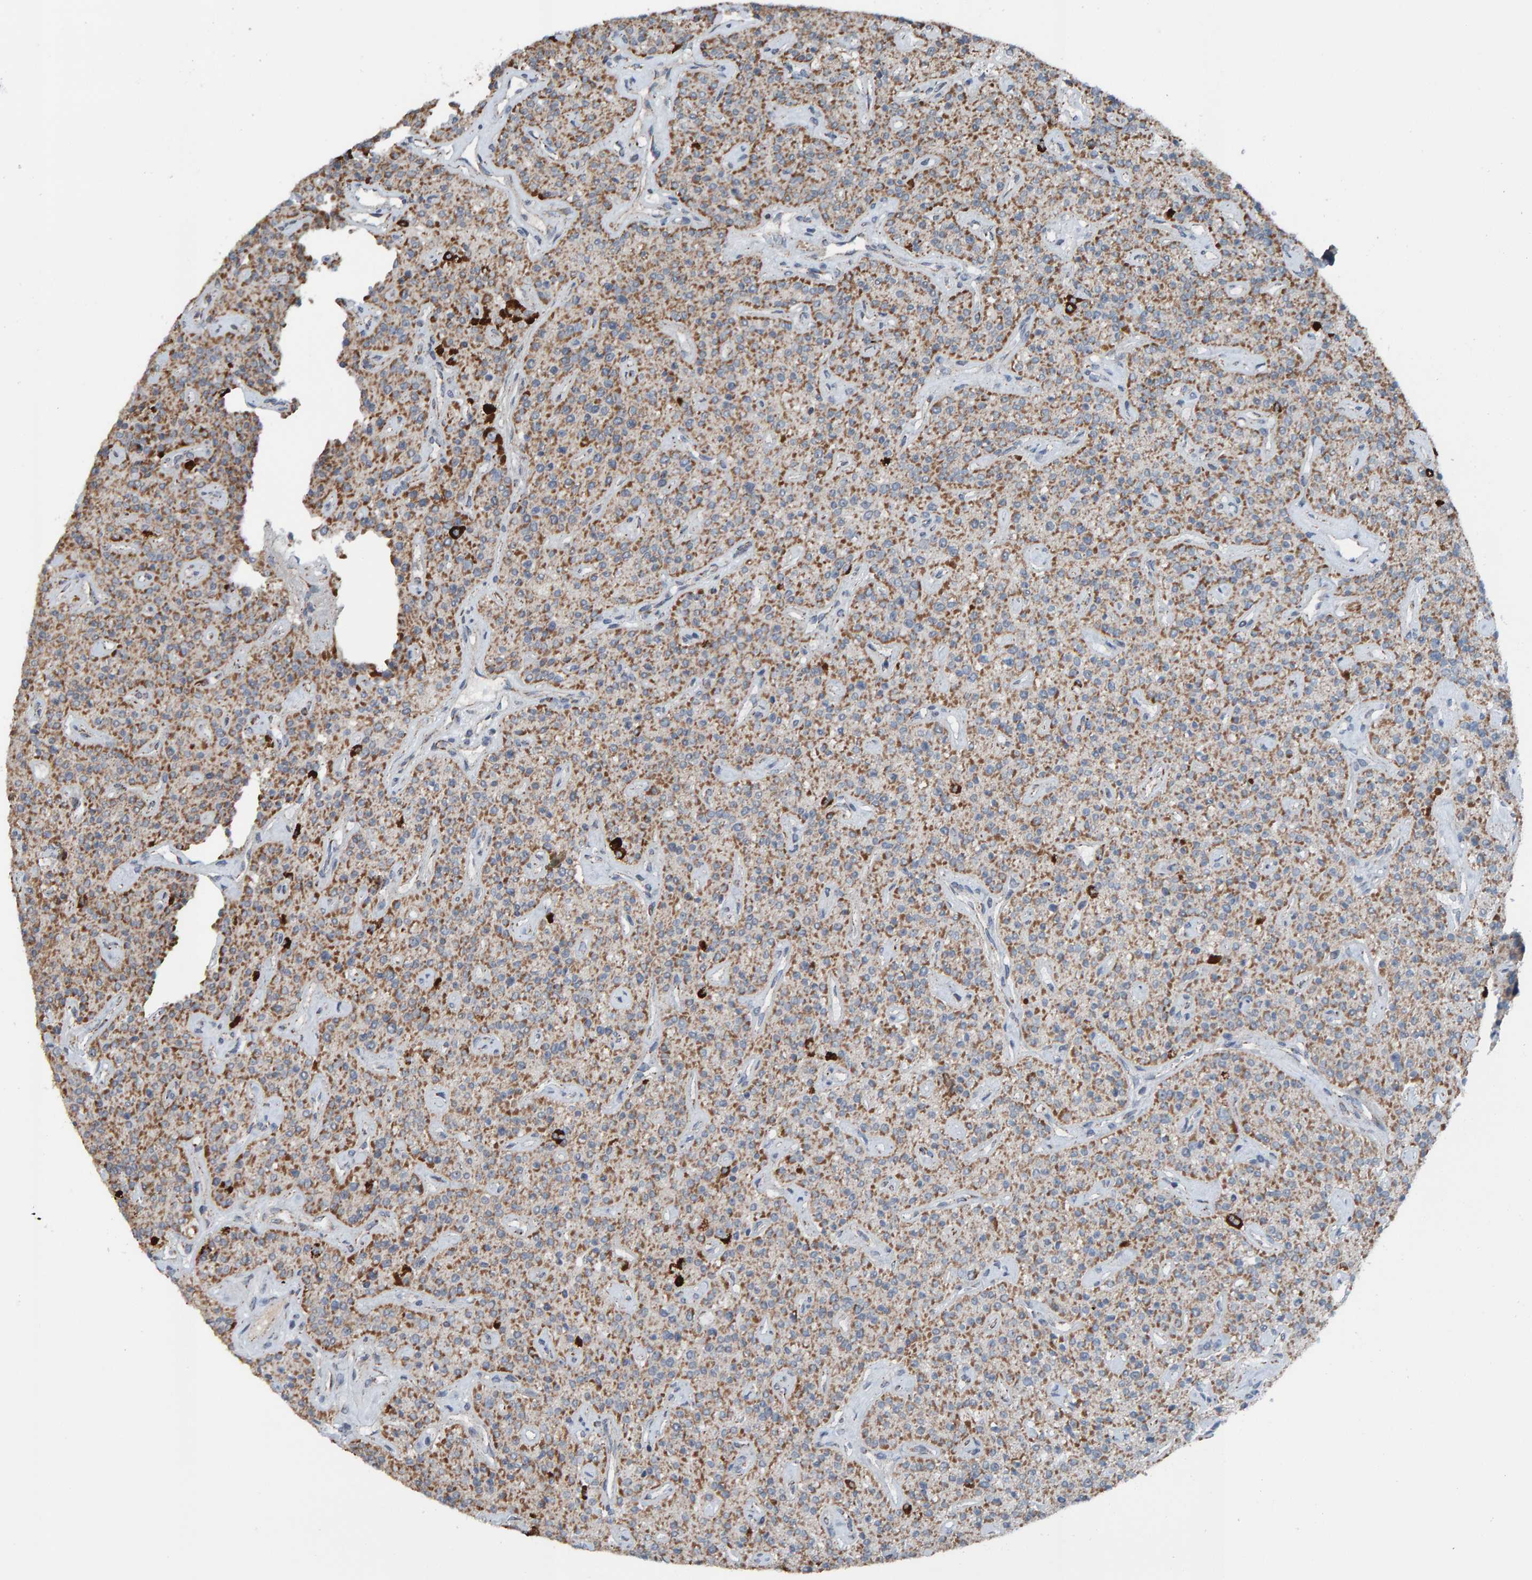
{"staining": {"intensity": "moderate", "quantity": "25%-75%", "location": "cytoplasmic/membranous"}, "tissue": "parathyroid gland", "cell_type": "Glandular cells", "image_type": "normal", "snomed": [{"axis": "morphology", "description": "Normal tissue, NOS"}, {"axis": "topography", "description": "Parathyroid gland"}], "caption": "Brown immunohistochemical staining in normal parathyroid gland reveals moderate cytoplasmic/membranous staining in approximately 25%-75% of glandular cells.", "gene": "ZNF48", "patient": {"sex": "male", "age": 46}}